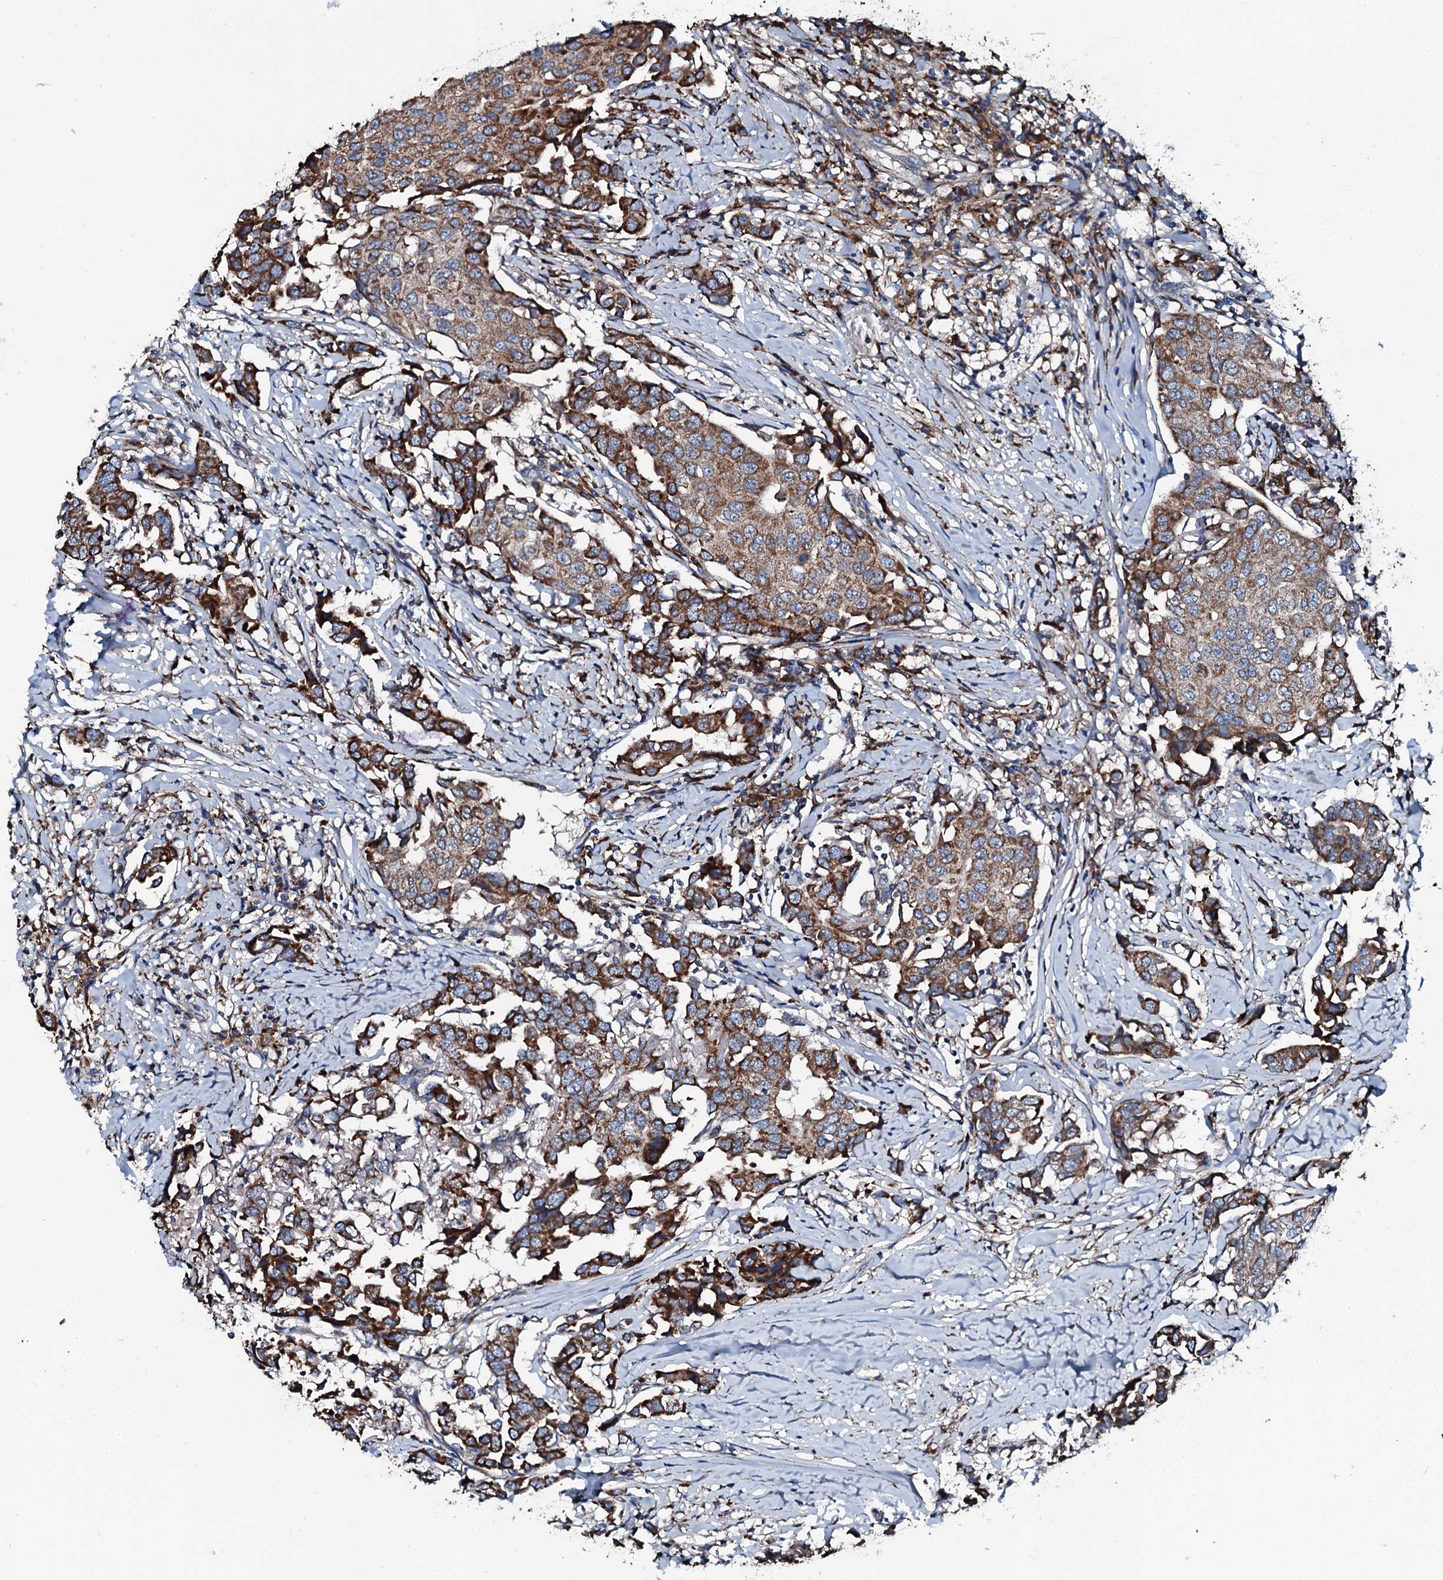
{"staining": {"intensity": "moderate", "quantity": ">75%", "location": "cytoplasmic/membranous"}, "tissue": "breast cancer", "cell_type": "Tumor cells", "image_type": "cancer", "snomed": [{"axis": "morphology", "description": "Duct carcinoma"}, {"axis": "topography", "description": "Breast"}], "caption": "DAB immunohistochemical staining of breast cancer (infiltrating ductal carcinoma) displays moderate cytoplasmic/membranous protein positivity in about >75% of tumor cells.", "gene": "ACSS3", "patient": {"sex": "female", "age": 80}}